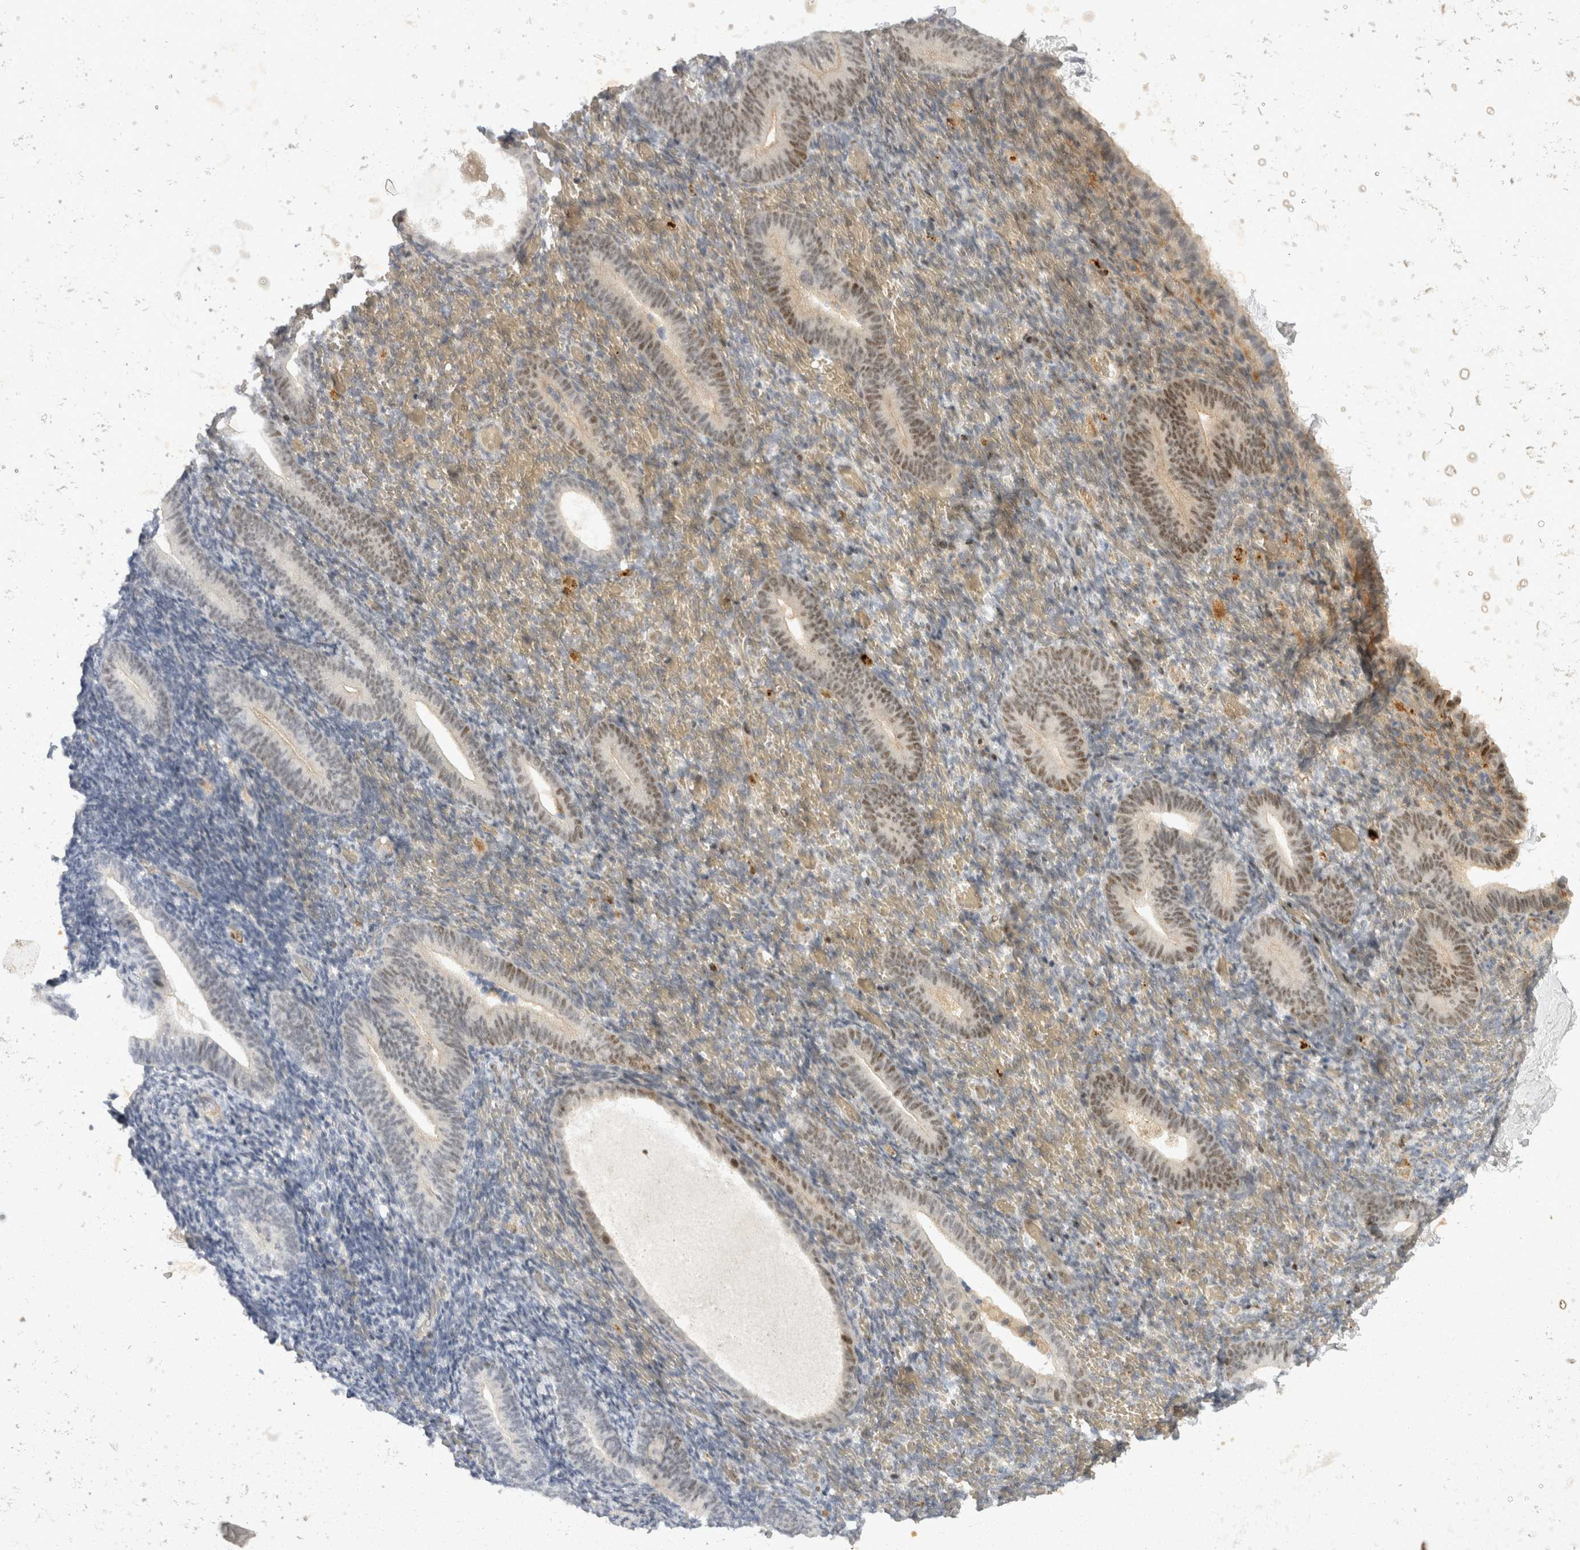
{"staining": {"intensity": "negative", "quantity": "none", "location": "none"}, "tissue": "endometrium", "cell_type": "Cells in endometrial stroma", "image_type": "normal", "snomed": [{"axis": "morphology", "description": "Normal tissue, NOS"}, {"axis": "topography", "description": "Endometrium"}], "caption": "High power microscopy photomicrograph of an IHC photomicrograph of normal endometrium, revealing no significant positivity in cells in endometrial stroma.", "gene": "TOM1L2", "patient": {"sex": "female", "age": 51}}